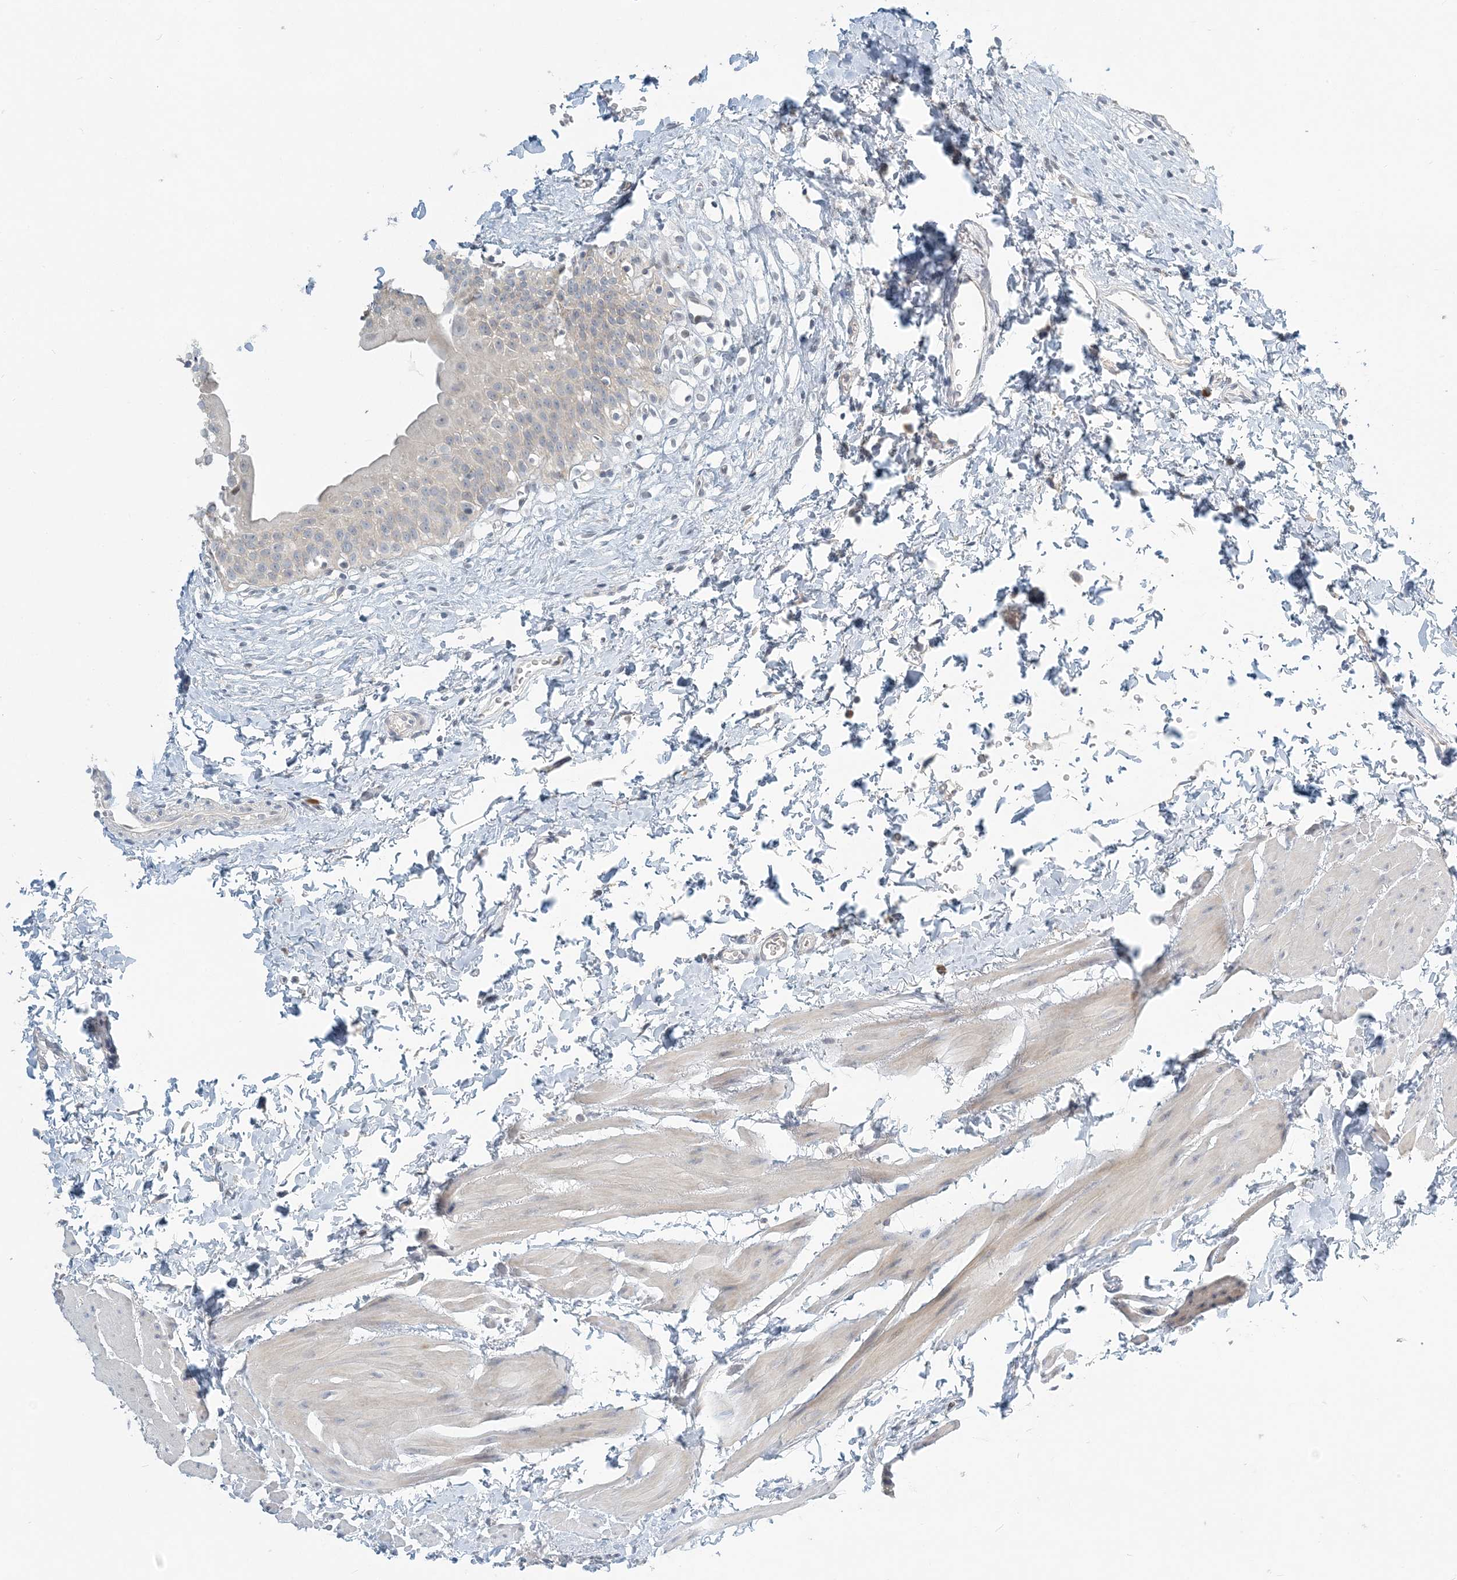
{"staining": {"intensity": "negative", "quantity": "none", "location": "none"}, "tissue": "urinary bladder", "cell_type": "Urothelial cells", "image_type": "normal", "snomed": [{"axis": "morphology", "description": "Normal tissue, NOS"}, {"axis": "topography", "description": "Urinary bladder"}], "caption": "DAB immunohistochemical staining of benign human urinary bladder displays no significant expression in urothelial cells.", "gene": "NAA11", "patient": {"sex": "male", "age": 51}}